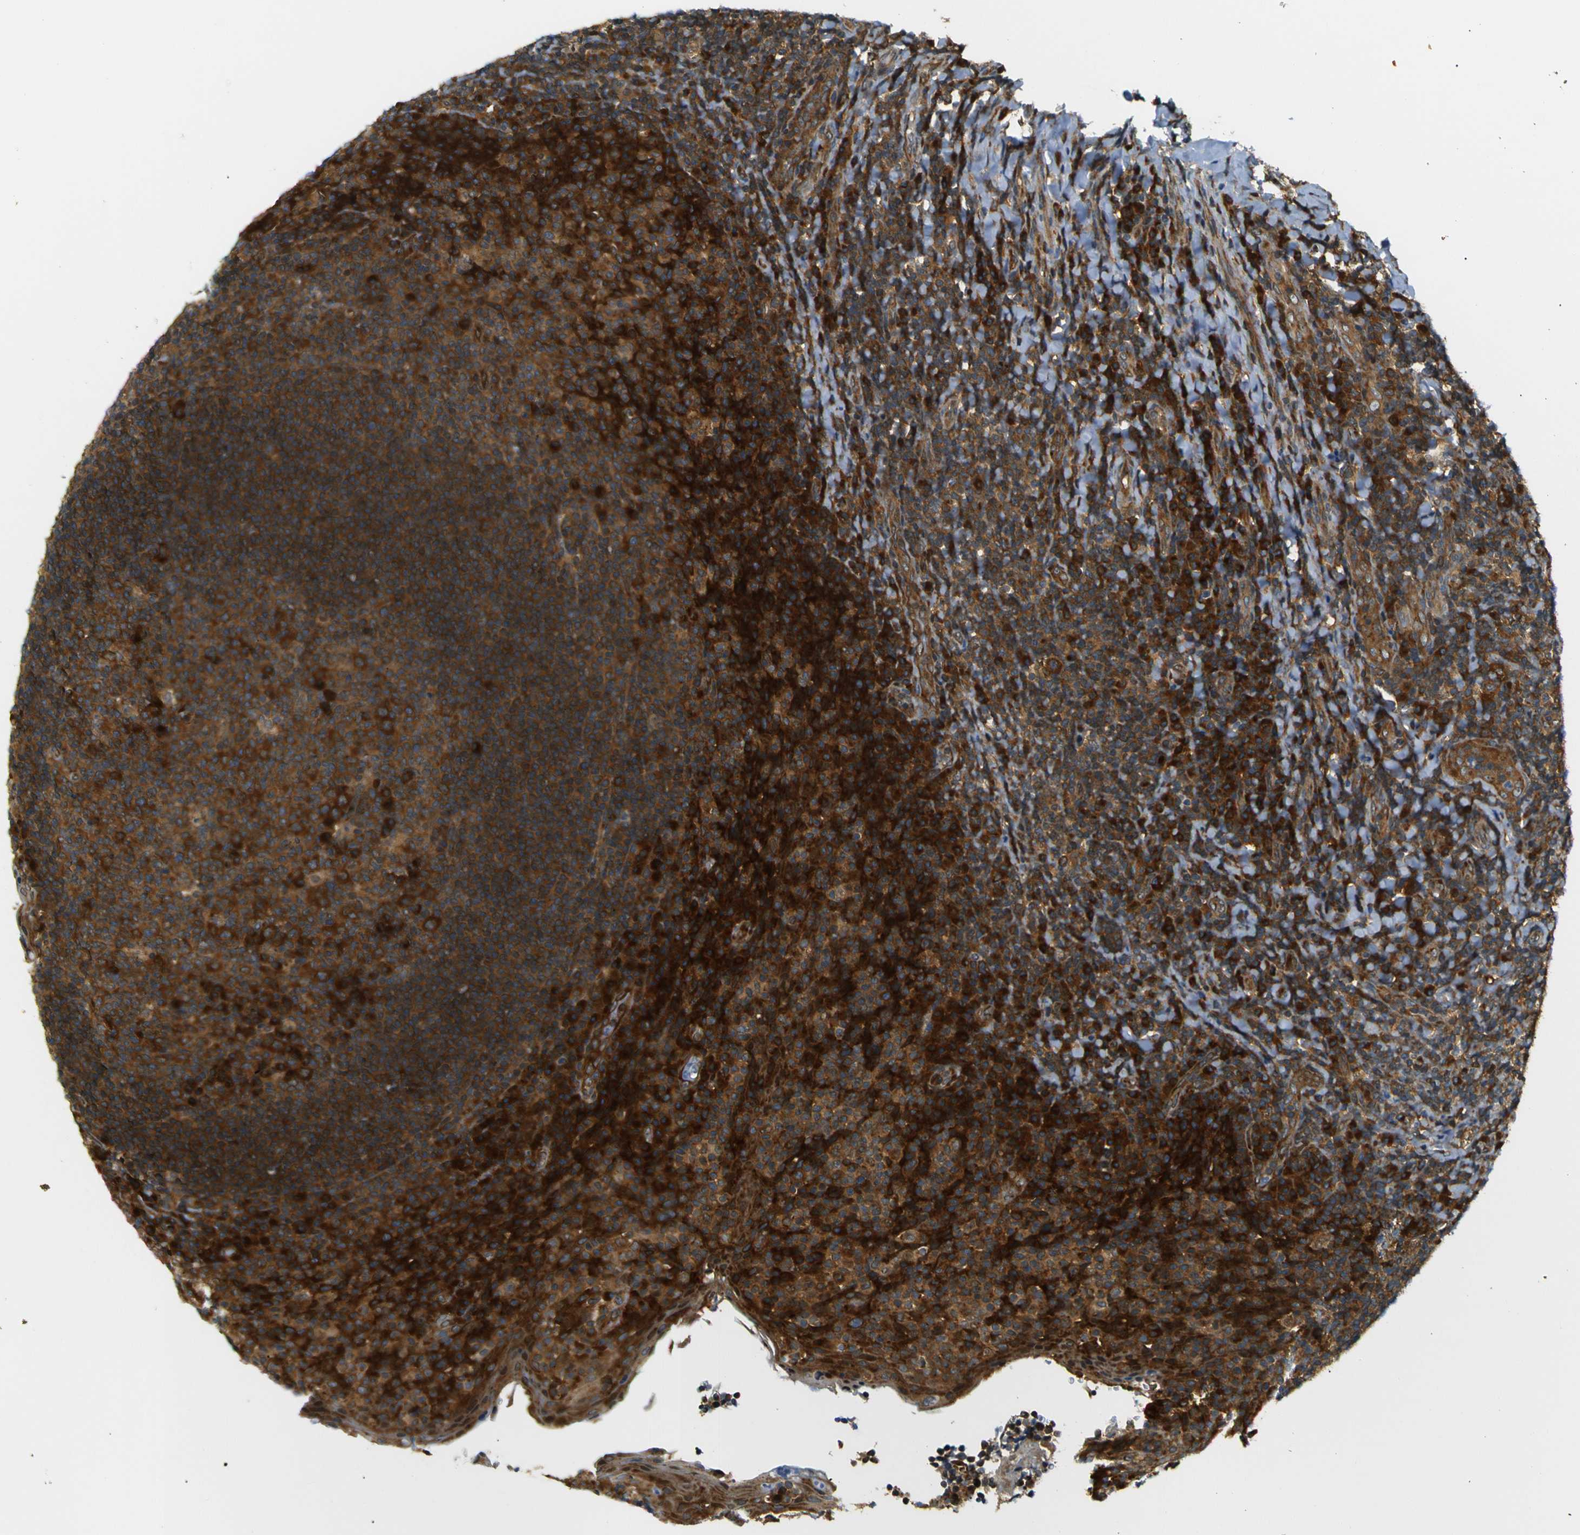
{"staining": {"intensity": "strong", "quantity": ">75%", "location": "cytoplasmic/membranous"}, "tissue": "tonsil", "cell_type": "Germinal center cells", "image_type": "normal", "snomed": [{"axis": "morphology", "description": "Normal tissue, NOS"}, {"axis": "topography", "description": "Tonsil"}], "caption": "Normal tonsil demonstrates strong cytoplasmic/membranous expression in about >75% of germinal center cells.", "gene": "ABCE1", "patient": {"sex": "male", "age": 17}}